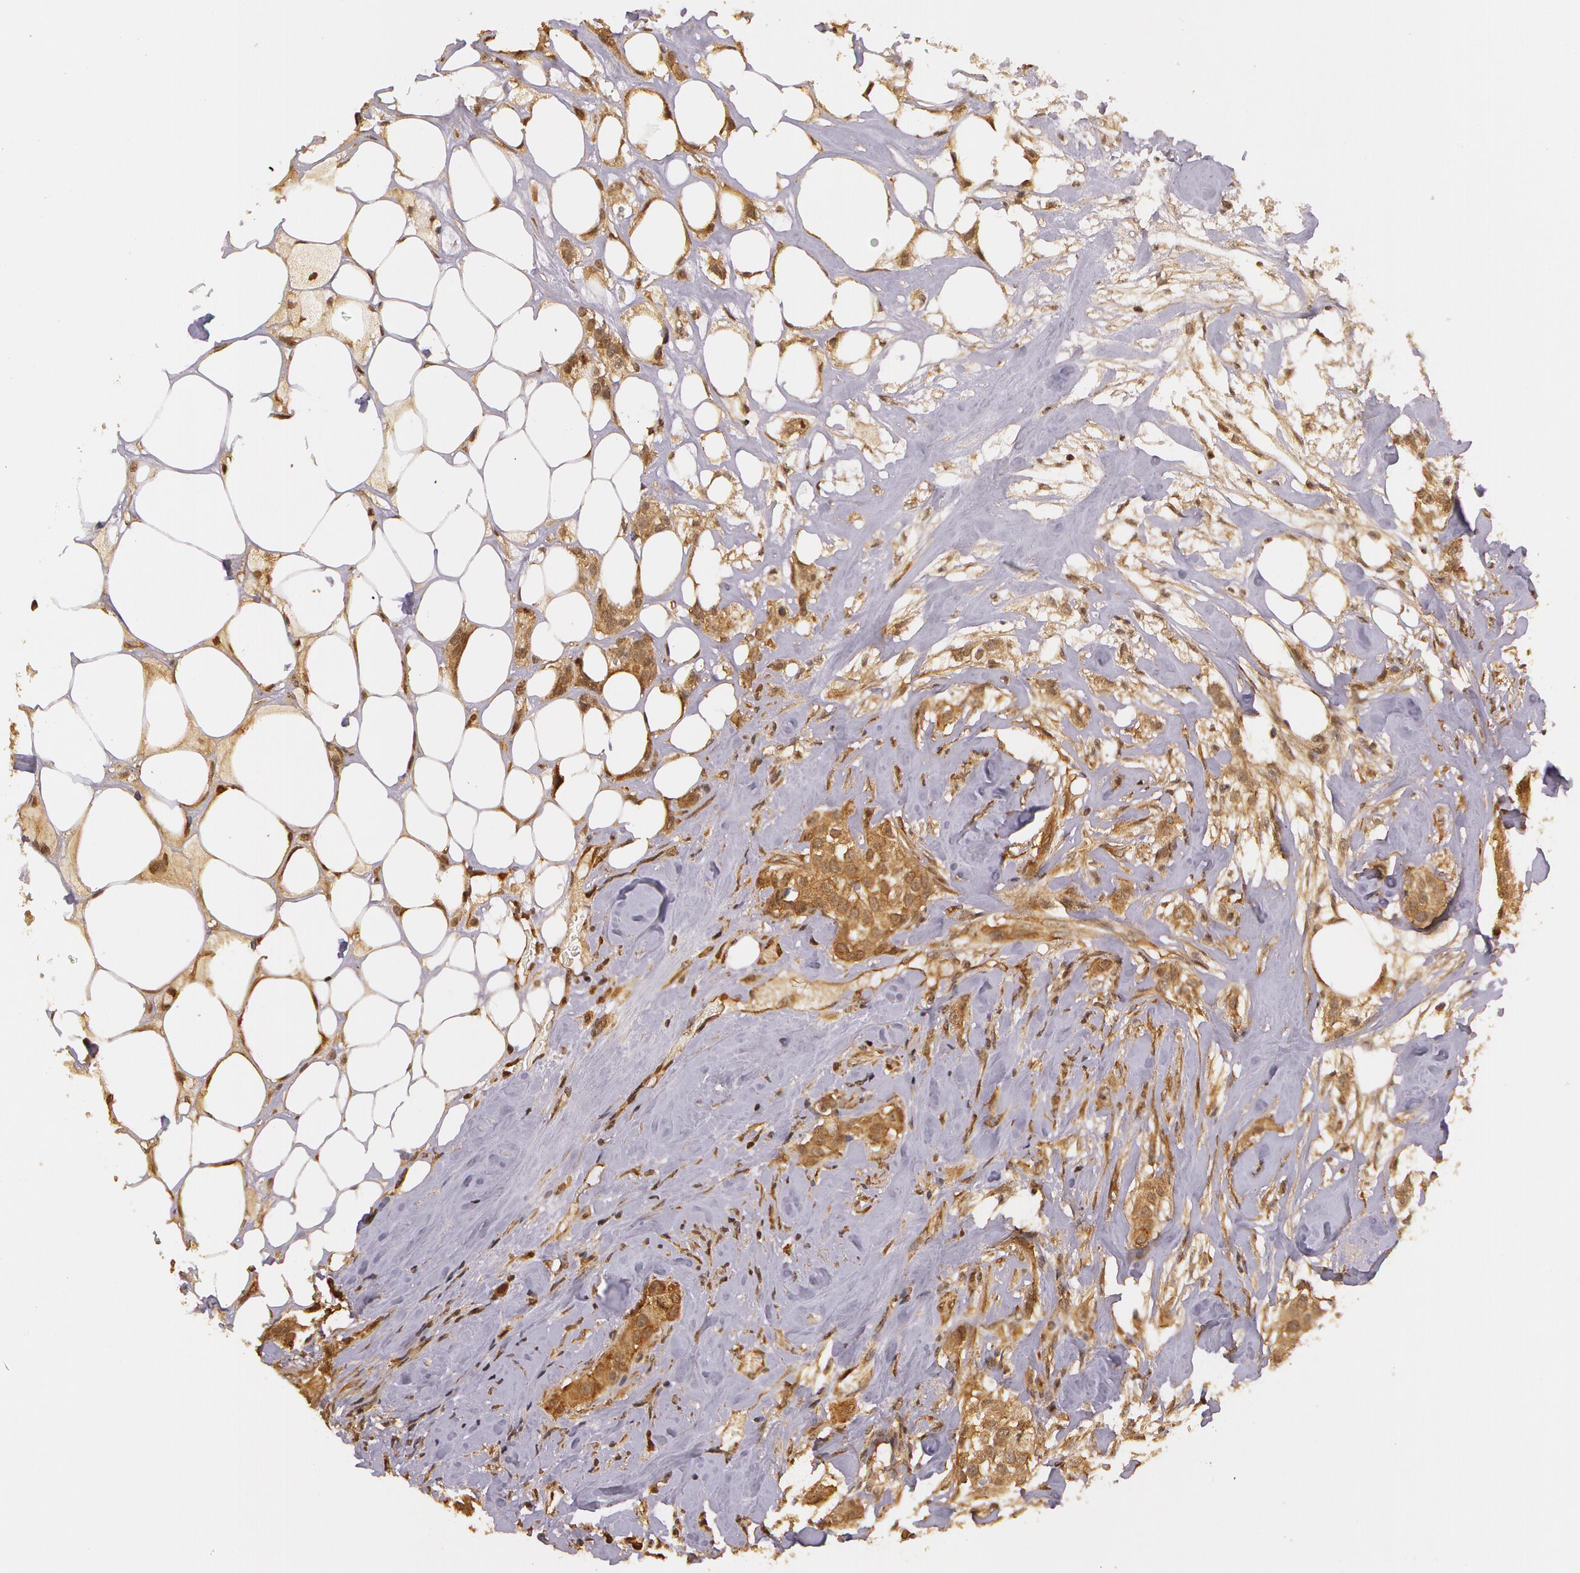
{"staining": {"intensity": "strong", "quantity": ">75%", "location": "cytoplasmic/membranous"}, "tissue": "breast cancer", "cell_type": "Tumor cells", "image_type": "cancer", "snomed": [{"axis": "morphology", "description": "Duct carcinoma"}, {"axis": "topography", "description": "Breast"}], "caption": "A high-resolution histopathology image shows immunohistochemistry (IHC) staining of intraductal carcinoma (breast), which exhibits strong cytoplasmic/membranous positivity in approximately >75% of tumor cells.", "gene": "ASCC2", "patient": {"sex": "female", "age": 45}}